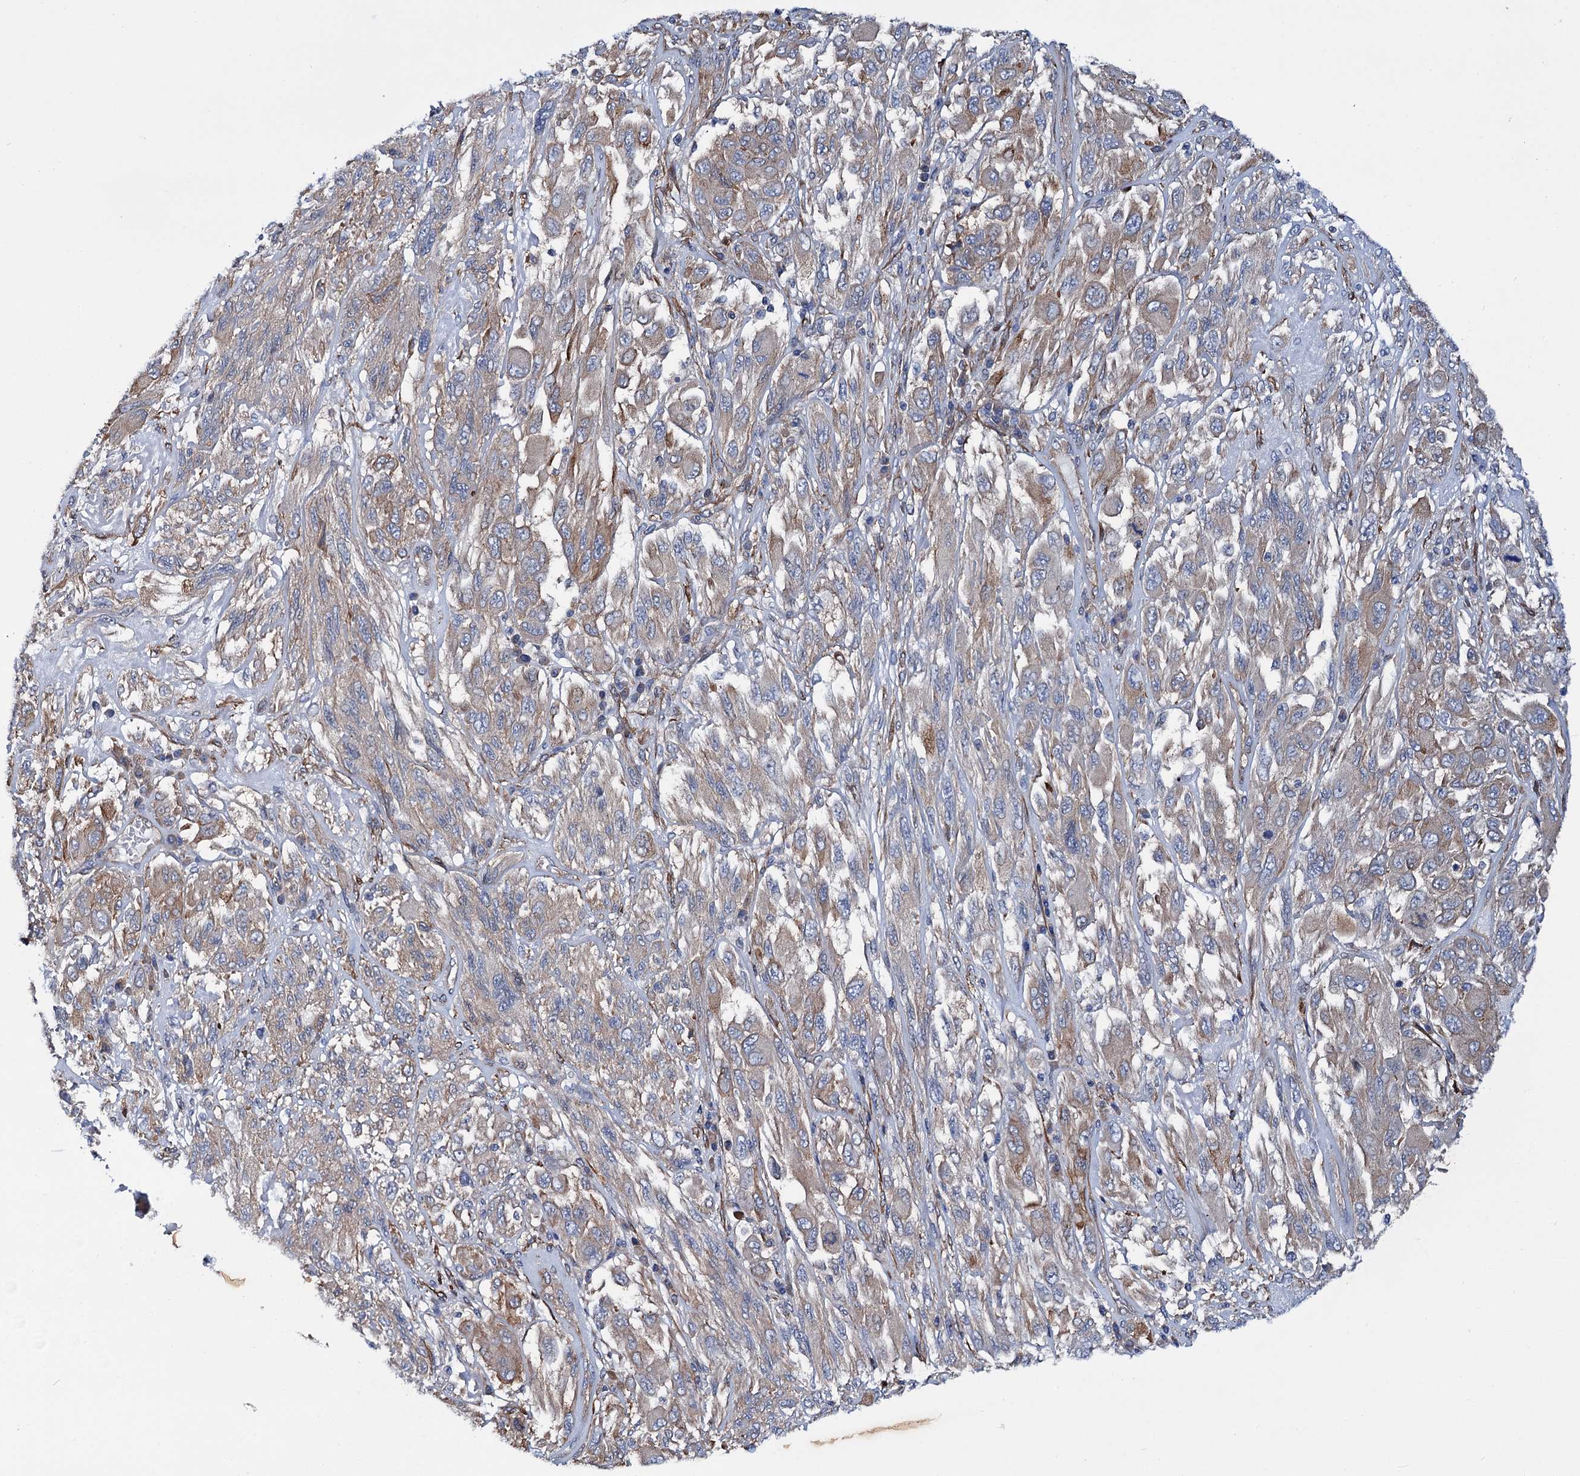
{"staining": {"intensity": "weak", "quantity": "25%-75%", "location": "cytoplasmic/membranous"}, "tissue": "melanoma", "cell_type": "Tumor cells", "image_type": "cancer", "snomed": [{"axis": "morphology", "description": "Malignant melanoma, NOS"}, {"axis": "topography", "description": "Skin"}], "caption": "Tumor cells exhibit low levels of weak cytoplasmic/membranous positivity in about 25%-75% of cells in malignant melanoma.", "gene": "TRIM55", "patient": {"sex": "female", "age": 91}}